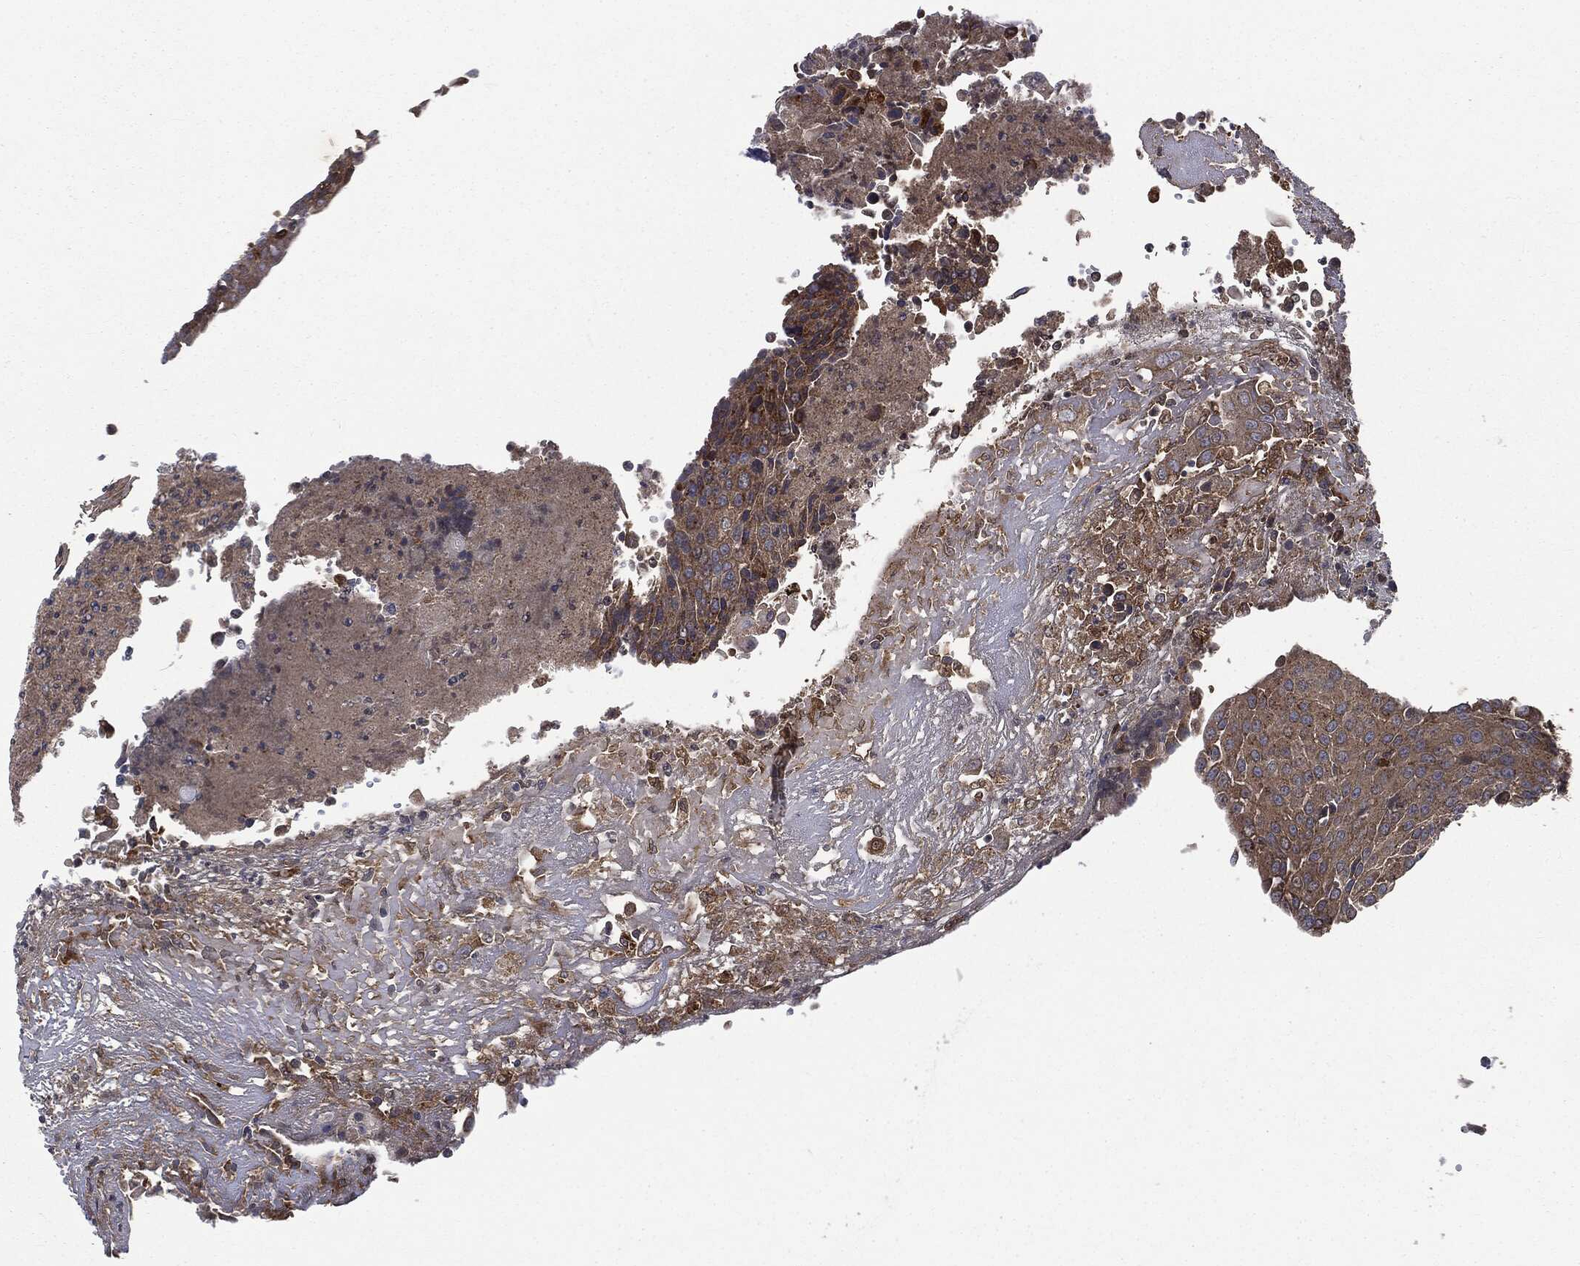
{"staining": {"intensity": "moderate", "quantity": ">75%", "location": "cytoplasmic/membranous"}, "tissue": "urothelial cancer", "cell_type": "Tumor cells", "image_type": "cancer", "snomed": [{"axis": "morphology", "description": "Urothelial carcinoma, High grade"}, {"axis": "topography", "description": "Urinary bladder"}], "caption": "A brown stain shows moderate cytoplasmic/membranous positivity of a protein in high-grade urothelial carcinoma tumor cells. The staining was performed using DAB, with brown indicating positive protein expression. Nuclei are stained blue with hematoxylin.", "gene": "PLOD3", "patient": {"sex": "female", "age": 85}}